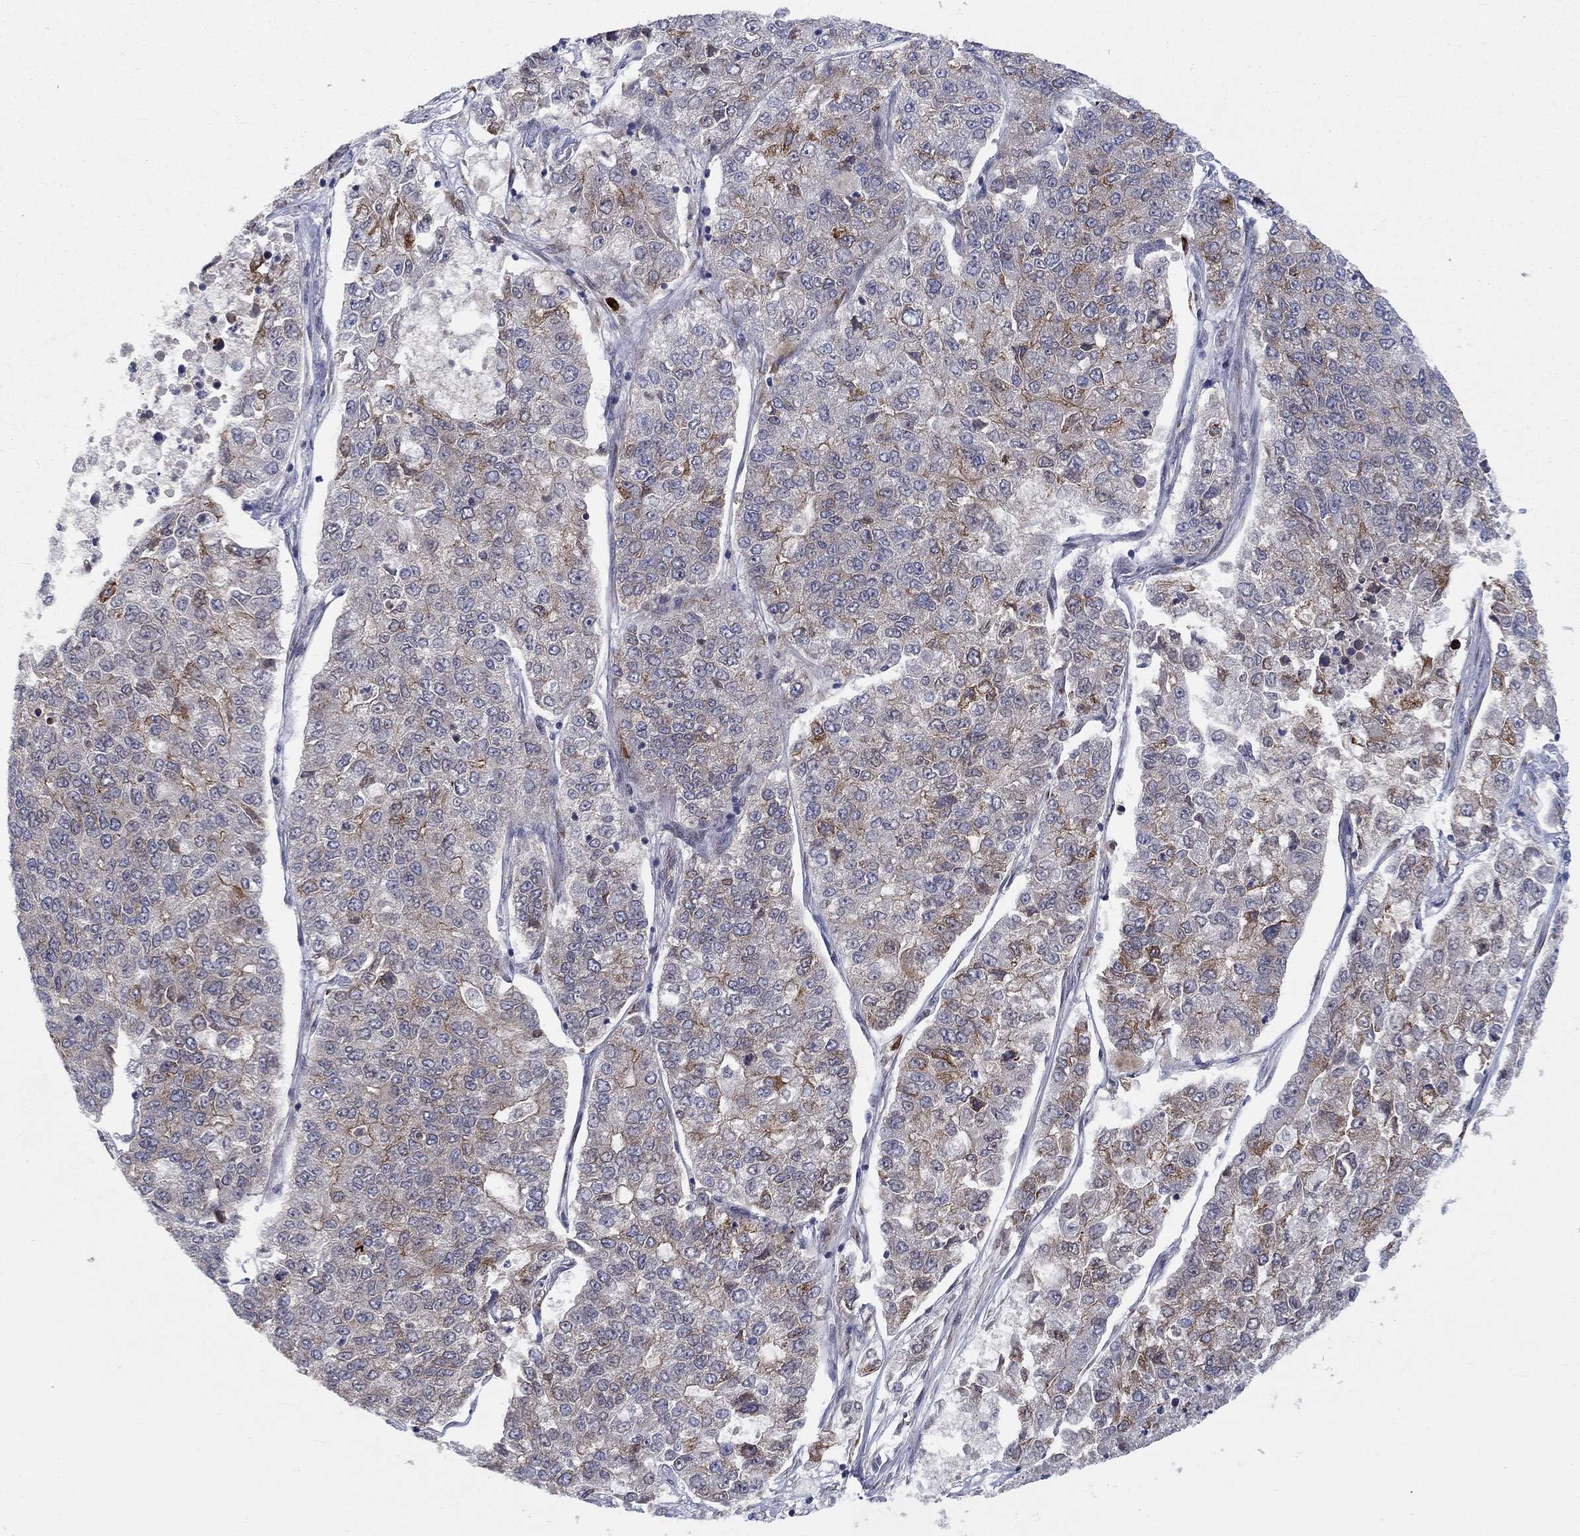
{"staining": {"intensity": "strong", "quantity": "<25%", "location": "cytoplasmic/membranous"}, "tissue": "lung cancer", "cell_type": "Tumor cells", "image_type": "cancer", "snomed": [{"axis": "morphology", "description": "Adenocarcinoma, NOS"}, {"axis": "topography", "description": "Lung"}], "caption": "This image reveals immunohistochemistry (IHC) staining of lung cancer, with medium strong cytoplasmic/membranous staining in approximately <25% of tumor cells.", "gene": "CETN3", "patient": {"sex": "male", "age": 49}}